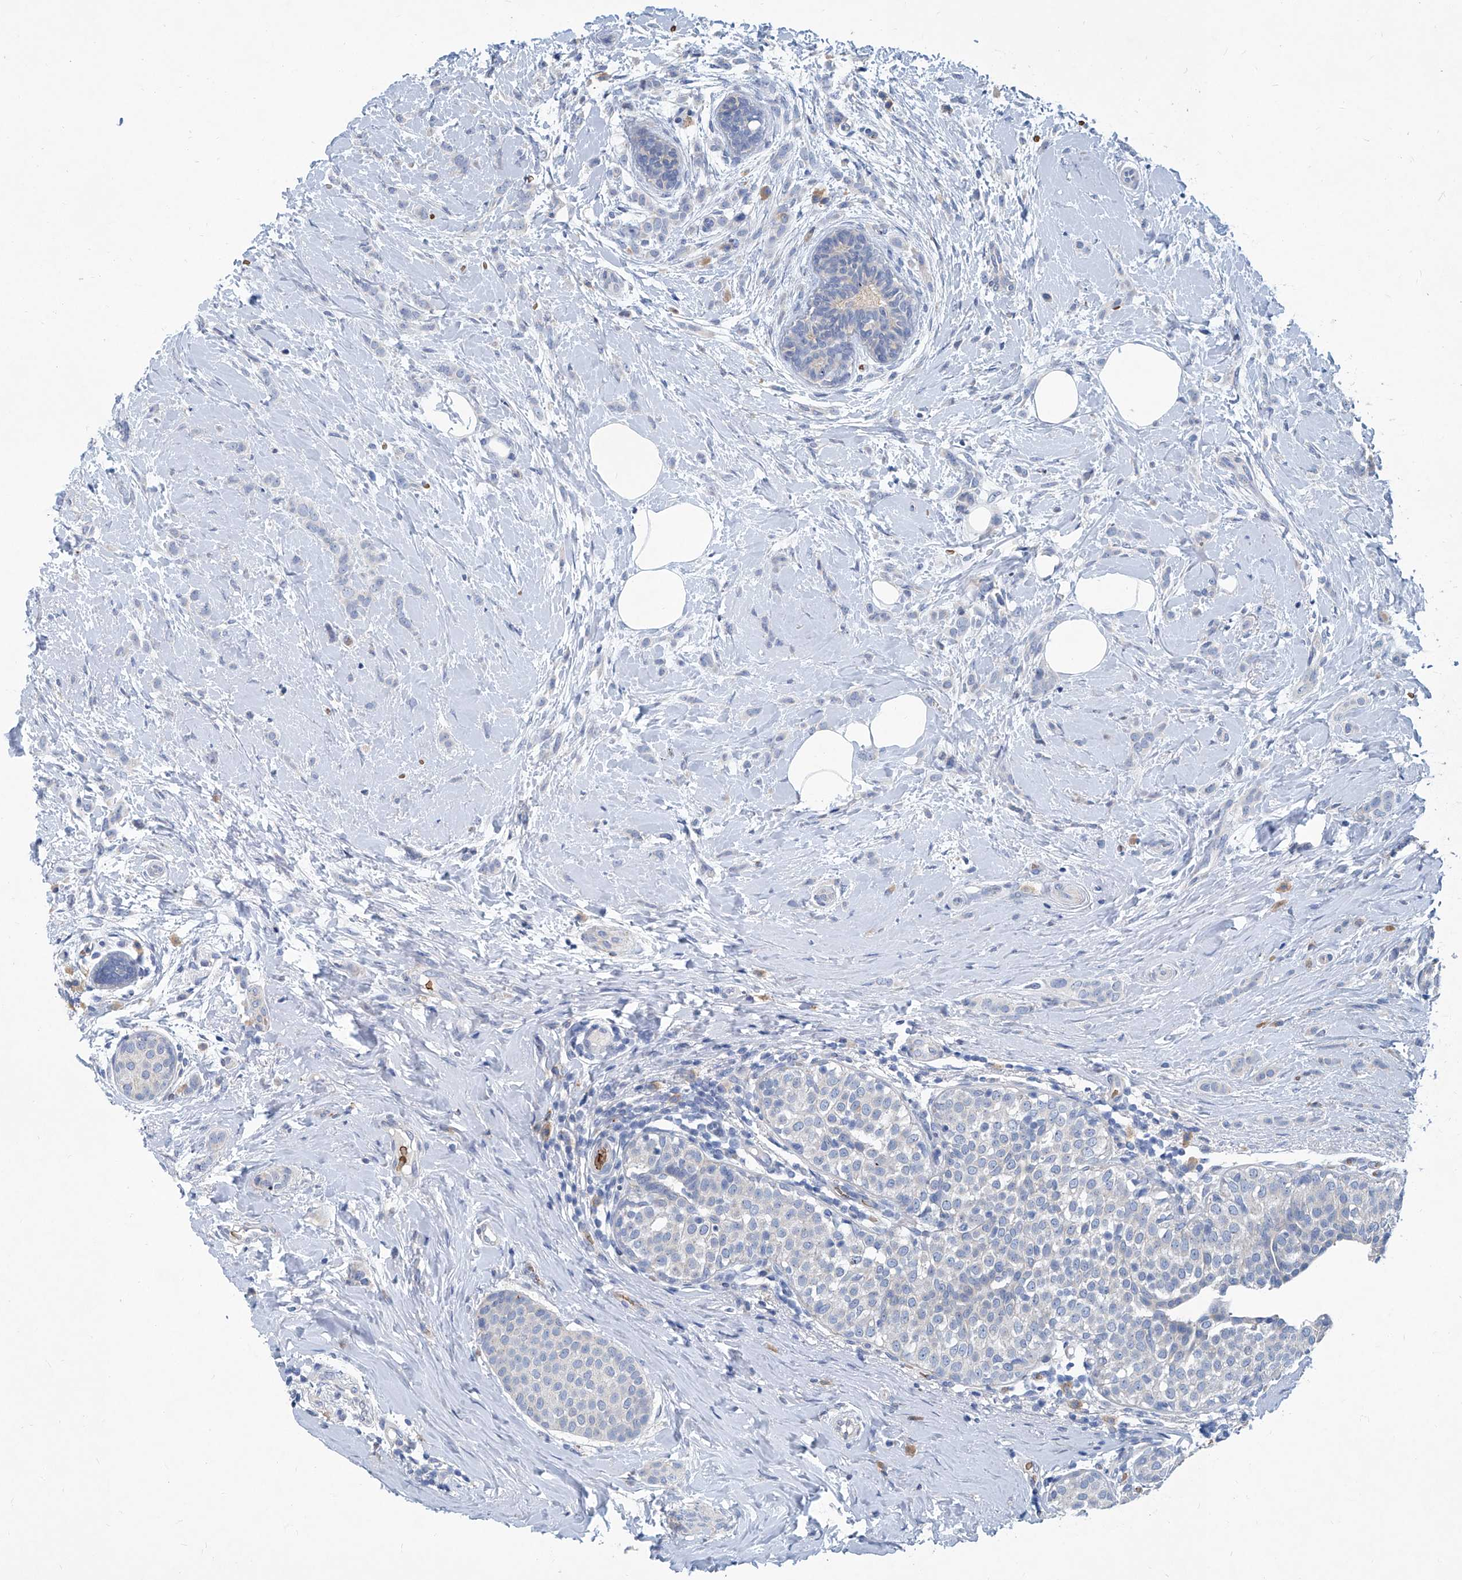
{"staining": {"intensity": "negative", "quantity": "none", "location": "none"}, "tissue": "breast cancer", "cell_type": "Tumor cells", "image_type": "cancer", "snomed": [{"axis": "morphology", "description": "Lobular carcinoma, in situ"}, {"axis": "morphology", "description": "Lobular carcinoma"}, {"axis": "topography", "description": "Breast"}], "caption": "Immunohistochemistry (IHC) of breast cancer displays no staining in tumor cells. Nuclei are stained in blue.", "gene": "FPR2", "patient": {"sex": "female", "age": 41}}